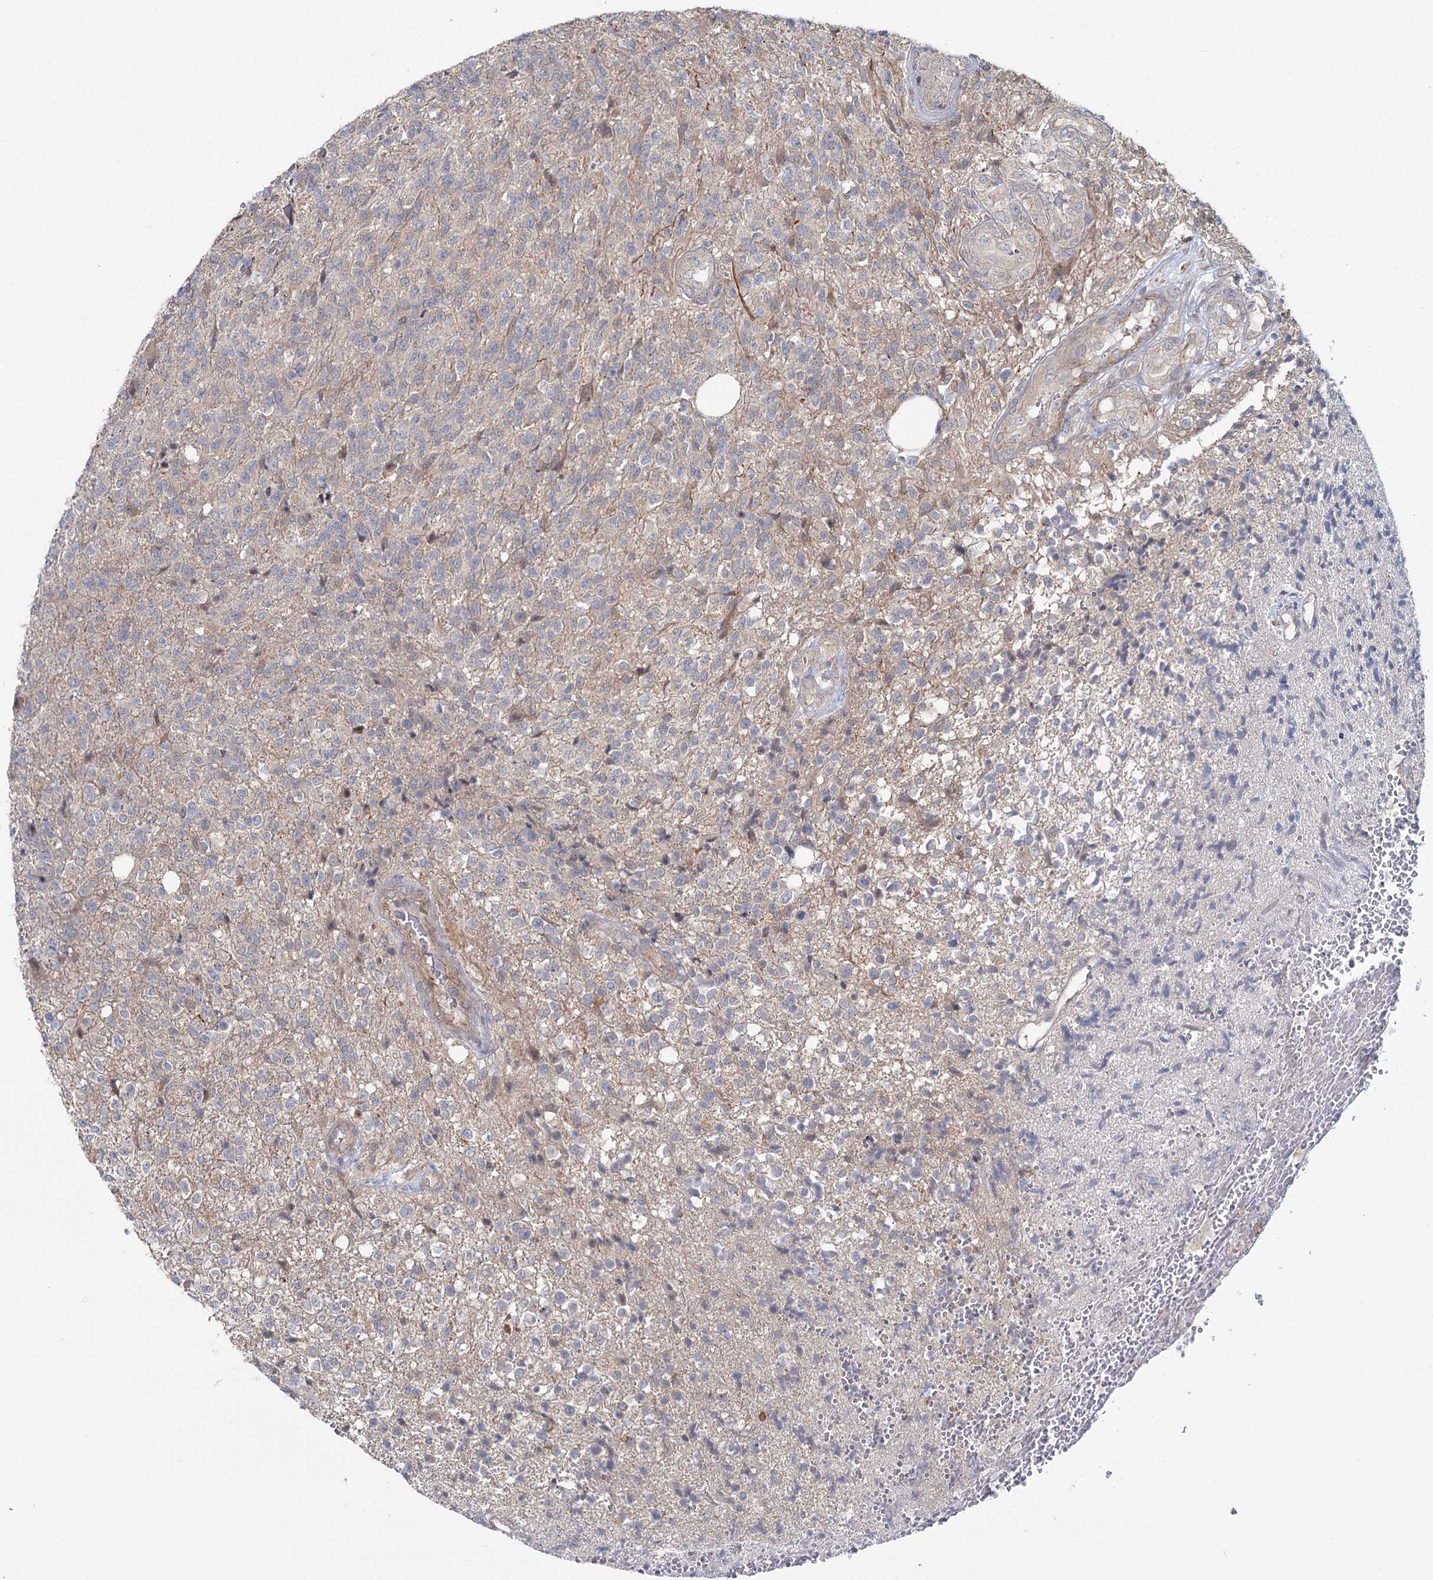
{"staining": {"intensity": "negative", "quantity": "none", "location": "none"}, "tissue": "glioma", "cell_type": "Tumor cells", "image_type": "cancer", "snomed": [{"axis": "morphology", "description": "Glioma, malignant, High grade"}, {"axis": "topography", "description": "Brain"}], "caption": "Human glioma stained for a protein using immunohistochemistry shows no expression in tumor cells.", "gene": "TBC1D9B", "patient": {"sex": "male", "age": 56}}